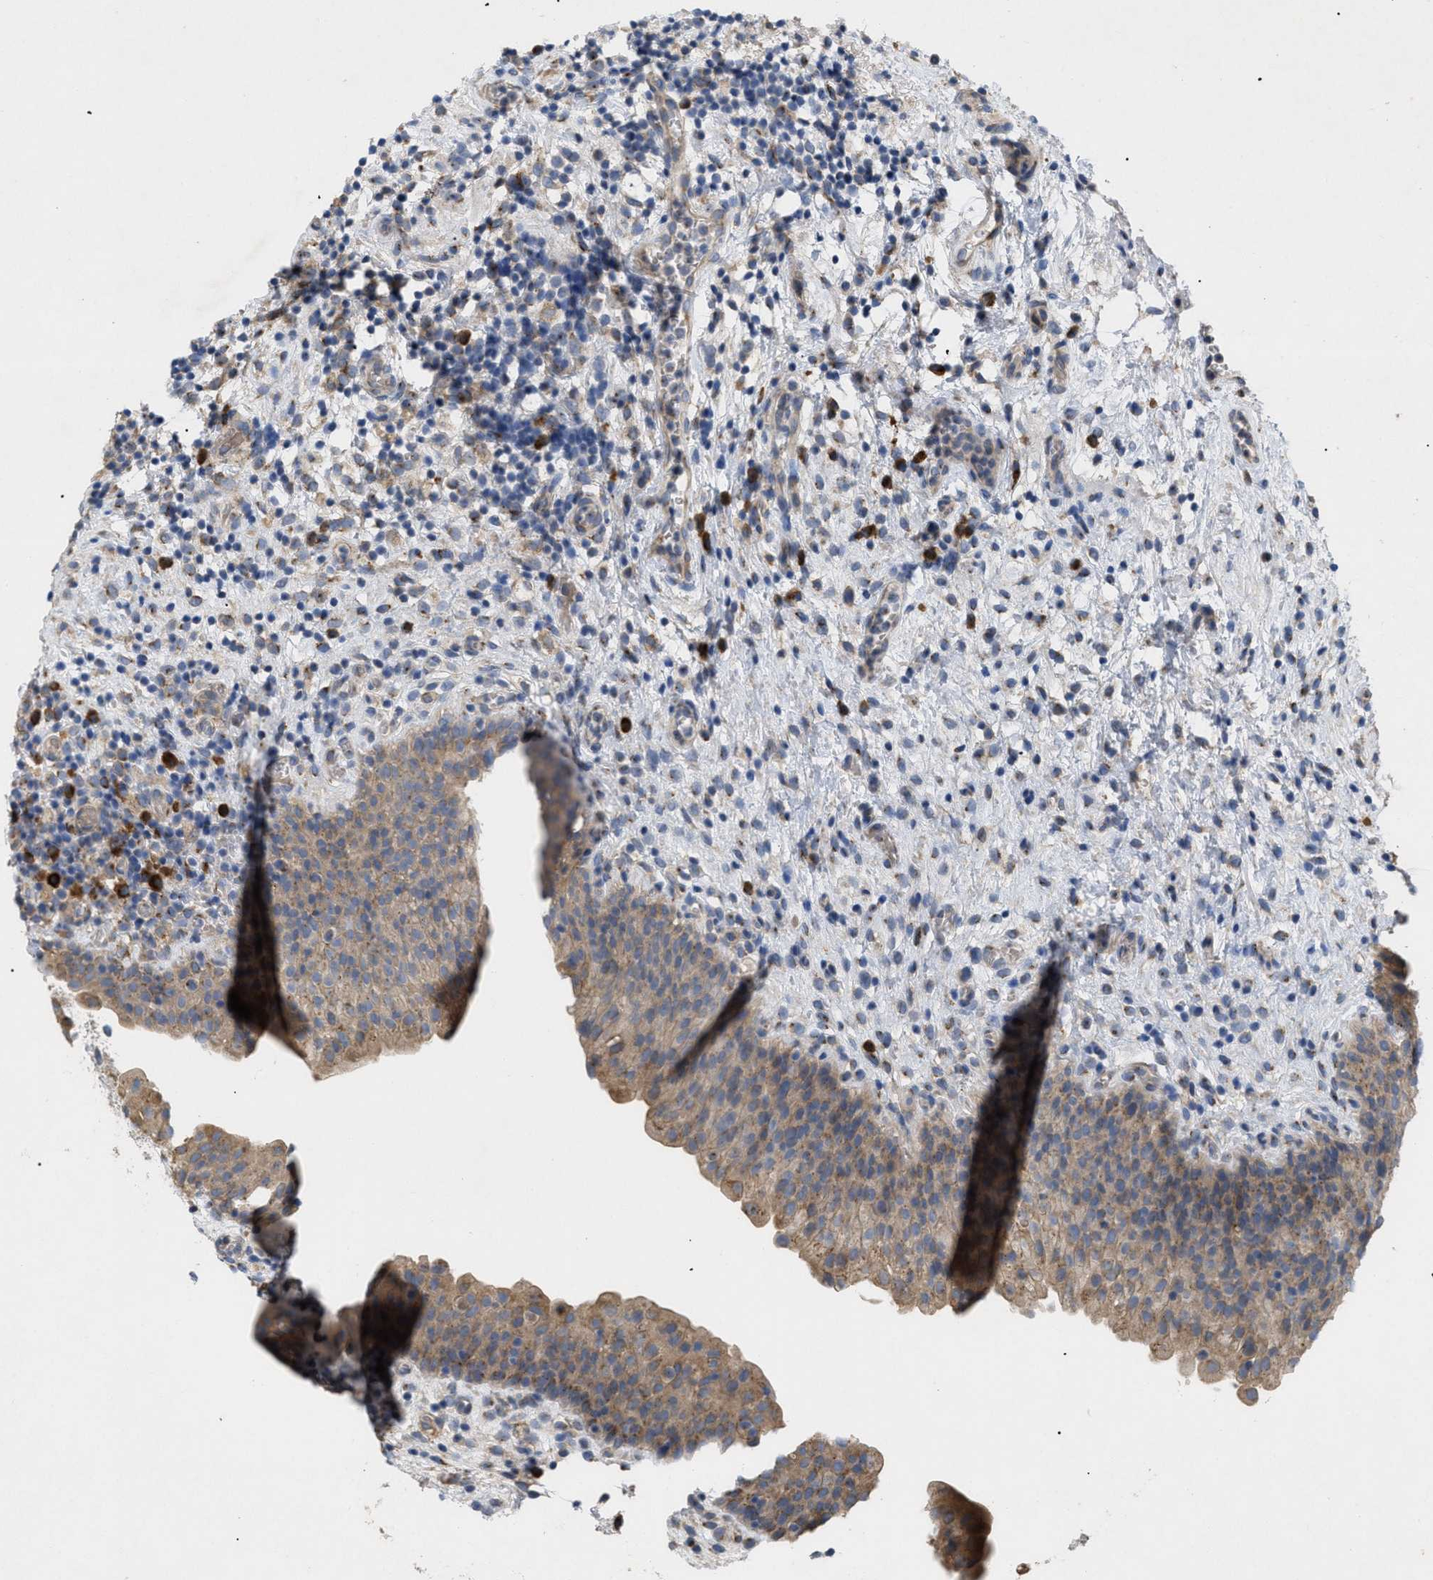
{"staining": {"intensity": "moderate", "quantity": ">75%", "location": "cytoplasmic/membranous"}, "tissue": "urinary bladder", "cell_type": "Urothelial cells", "image_type": "normal", "snomed": [{"axis": "morphology", "description": "Normal tissue, NOS"}, {"axis": "topography", "description": "Urinary bladder"}], "caption": "DAB immunohistochemical staining of benign urinary bladder demonstrates moderate cytoplasmic/membranous protein positivity in about >75% of urothelial cells.", "gene": "SLC50A1", "patient": {"sex": "male", "age": 37}}